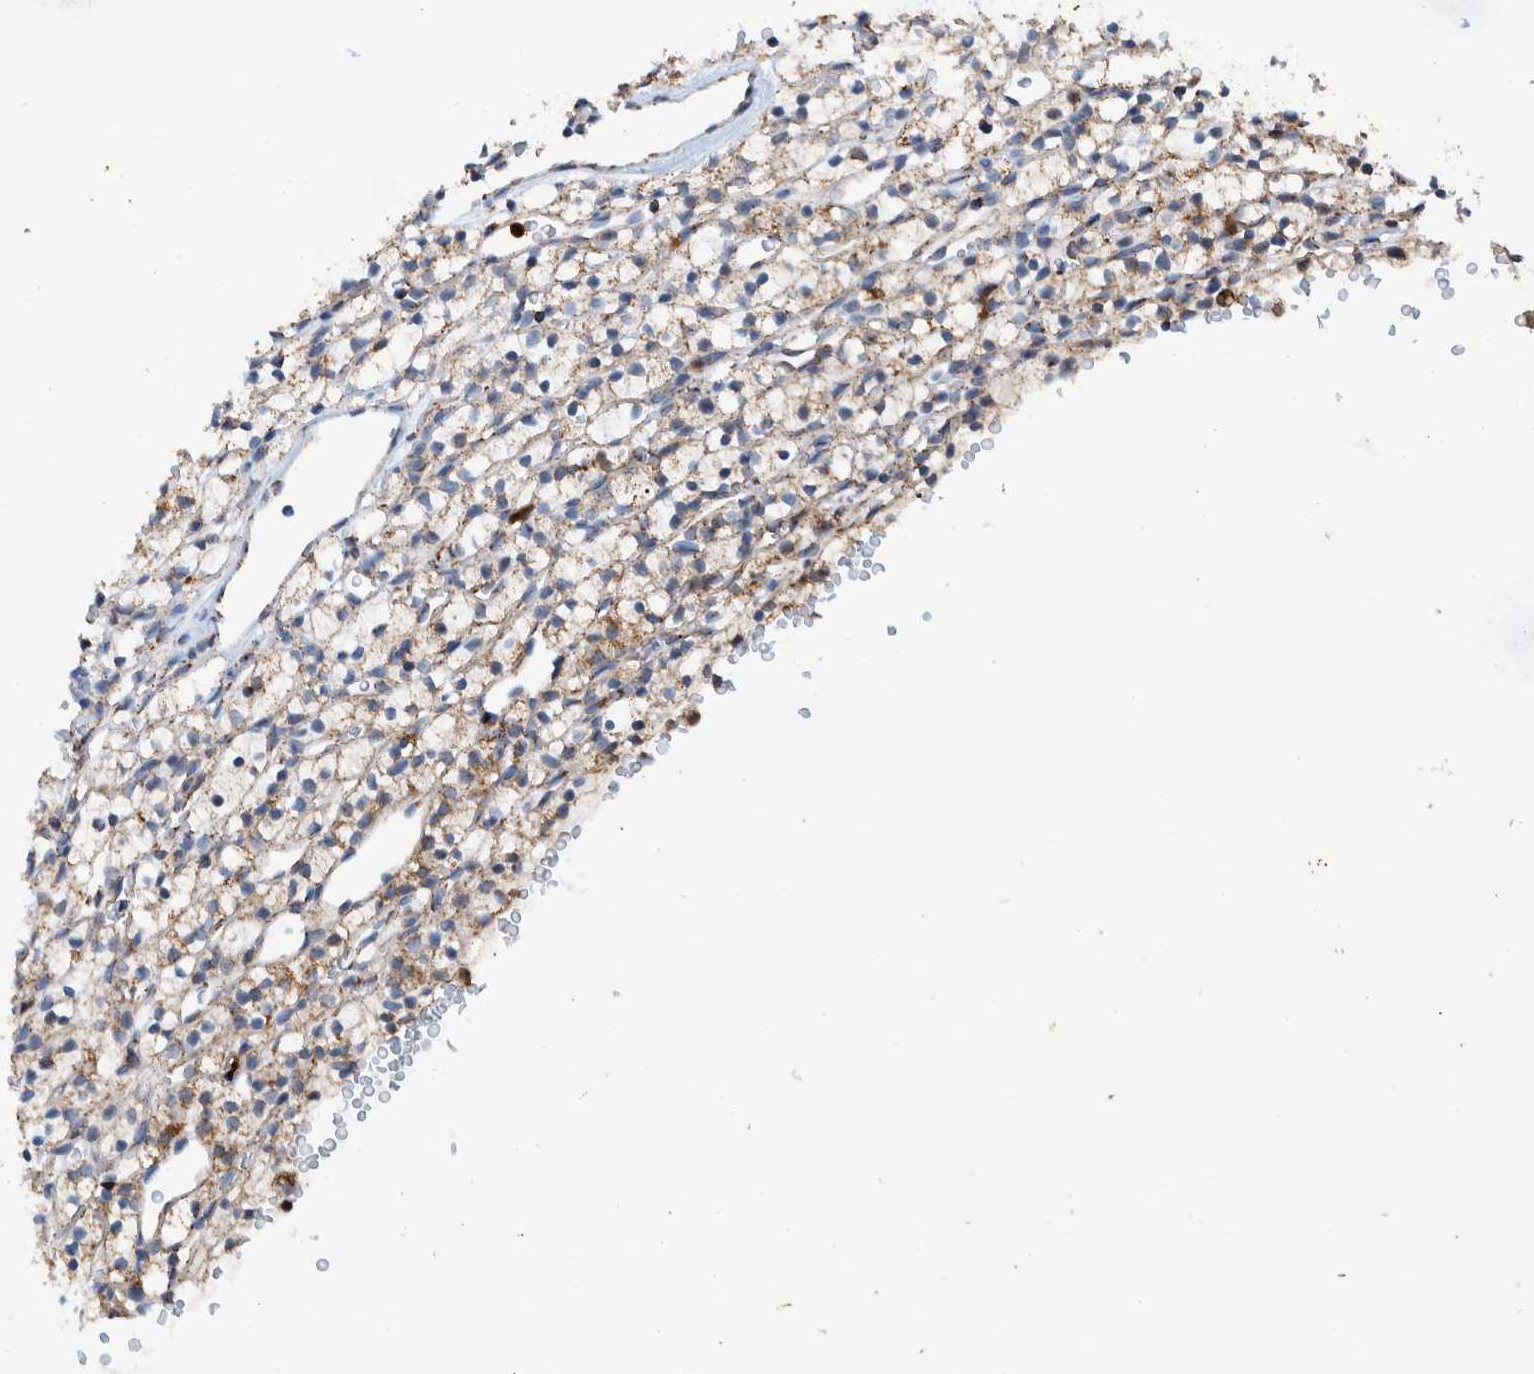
{"staining": {"intensity": "weak", "quantity": "<25%", "location": "cytoplasmic/membranous"}, "tissue": "renal cancer", "cell_type": "Tumor cells", "image_type": "cancer", "snomed": [{"axis": "morphology", "description": "Adenocarcinoma, NOS"}, {"axis": "topography", "description": "Kidney"}], "caption": "This is an immunohistochemistry (IHC) micrograph of human renal adenocarcinoma. There is no expression in tumor cells.", "gene": "DECR1", "patient": {"sex": "female", "age": 57}}